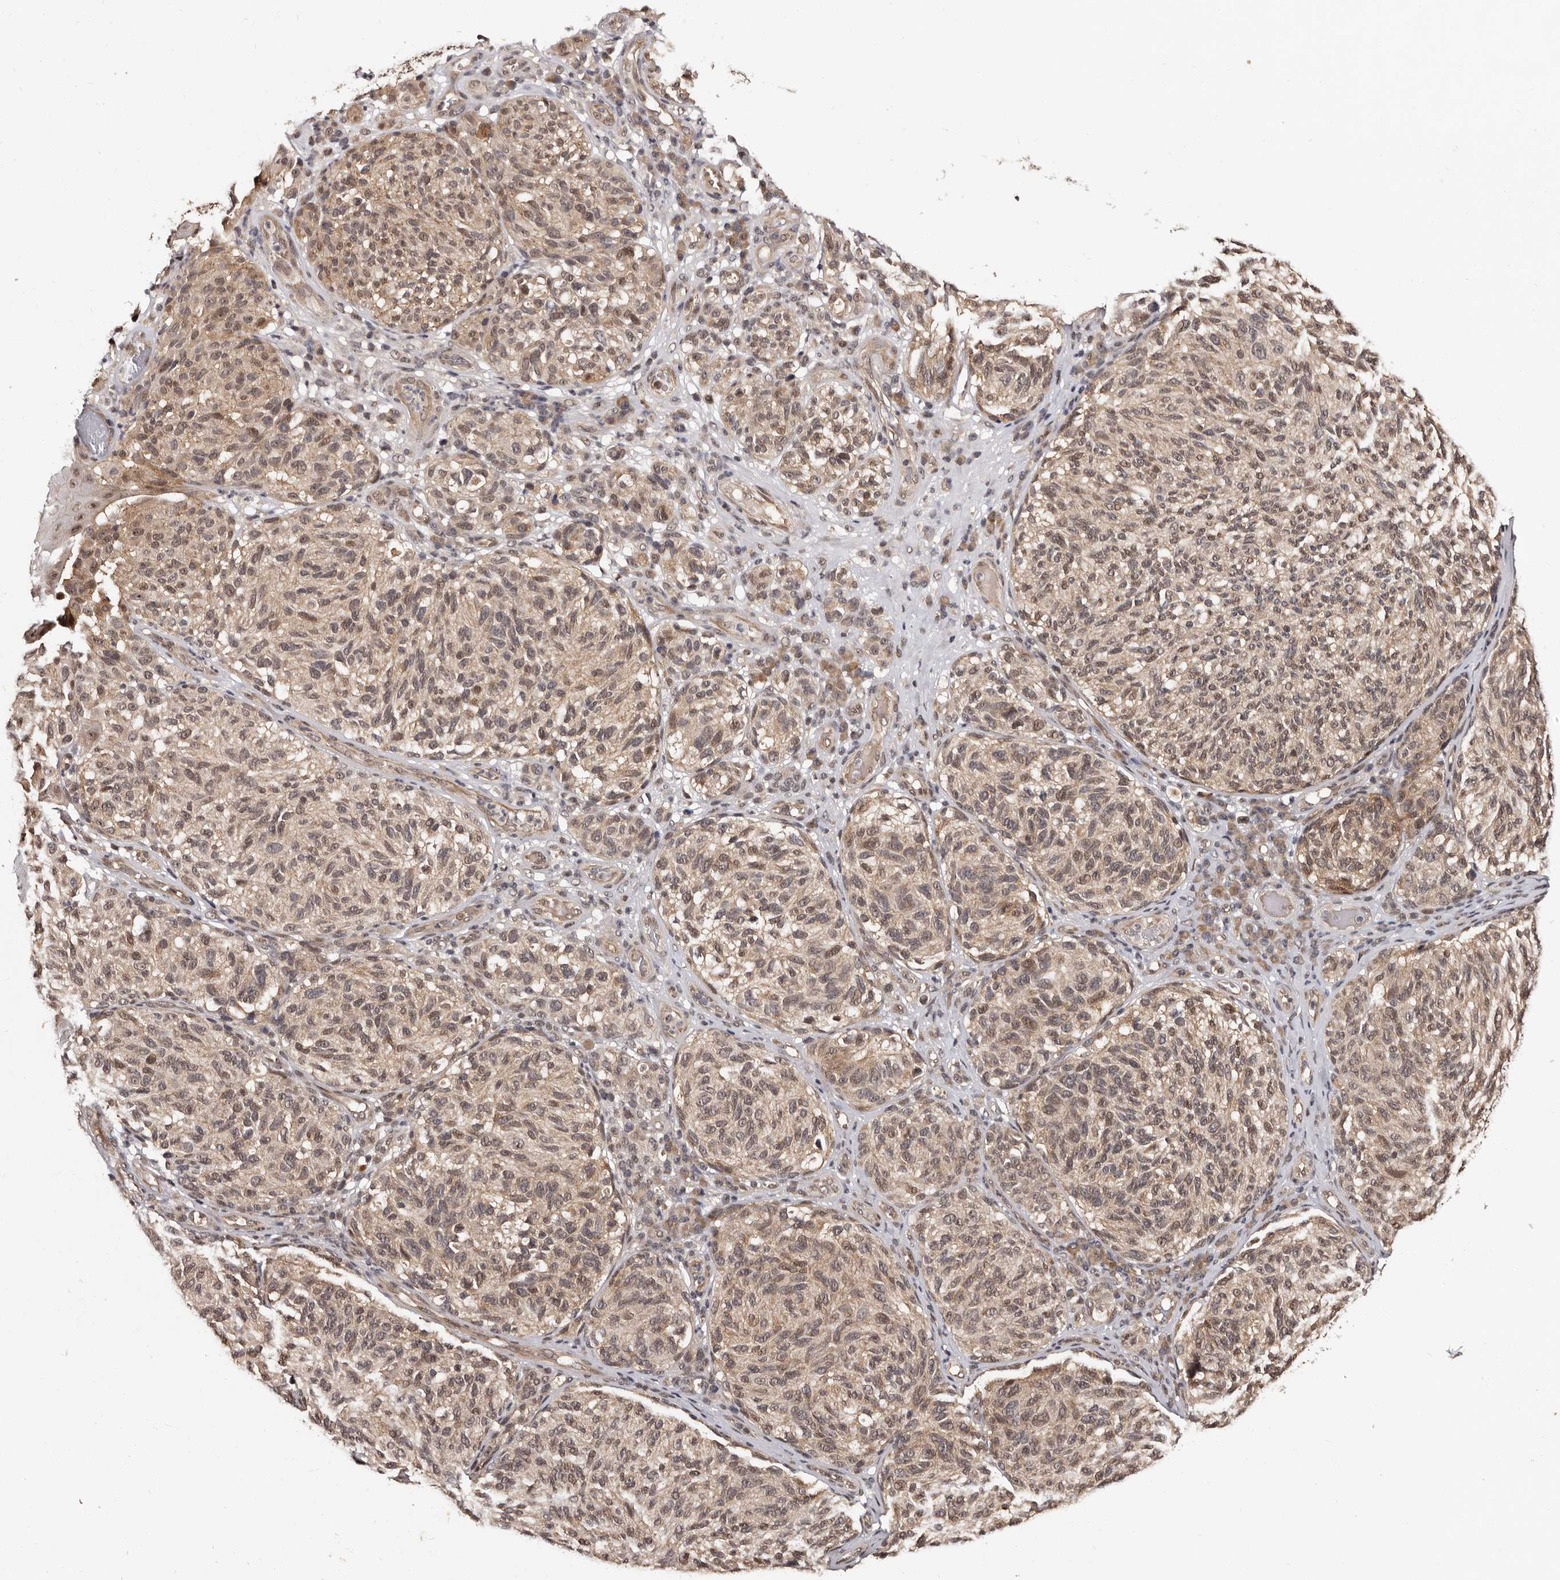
{"staining": {"intensity": "moderate", "quantity": ">75%", "location": "nuclear"}, "tissue": "melanoma", "cell_type": "Tumor cells", "image_type": "cancer", "snomed": [{"axis": "morphology", "description": "Malignant melanoma, NOS"}, {"axis": "topography", "description": "Skin"}], "caption": "This is a micrograph of immunohistochemistry staining of malignant melanoma, which shows moderate expression in the nuclear of tumor cells.", "gene": "TBC1D22B", "patient": {"sex": "female", "age": 73}}